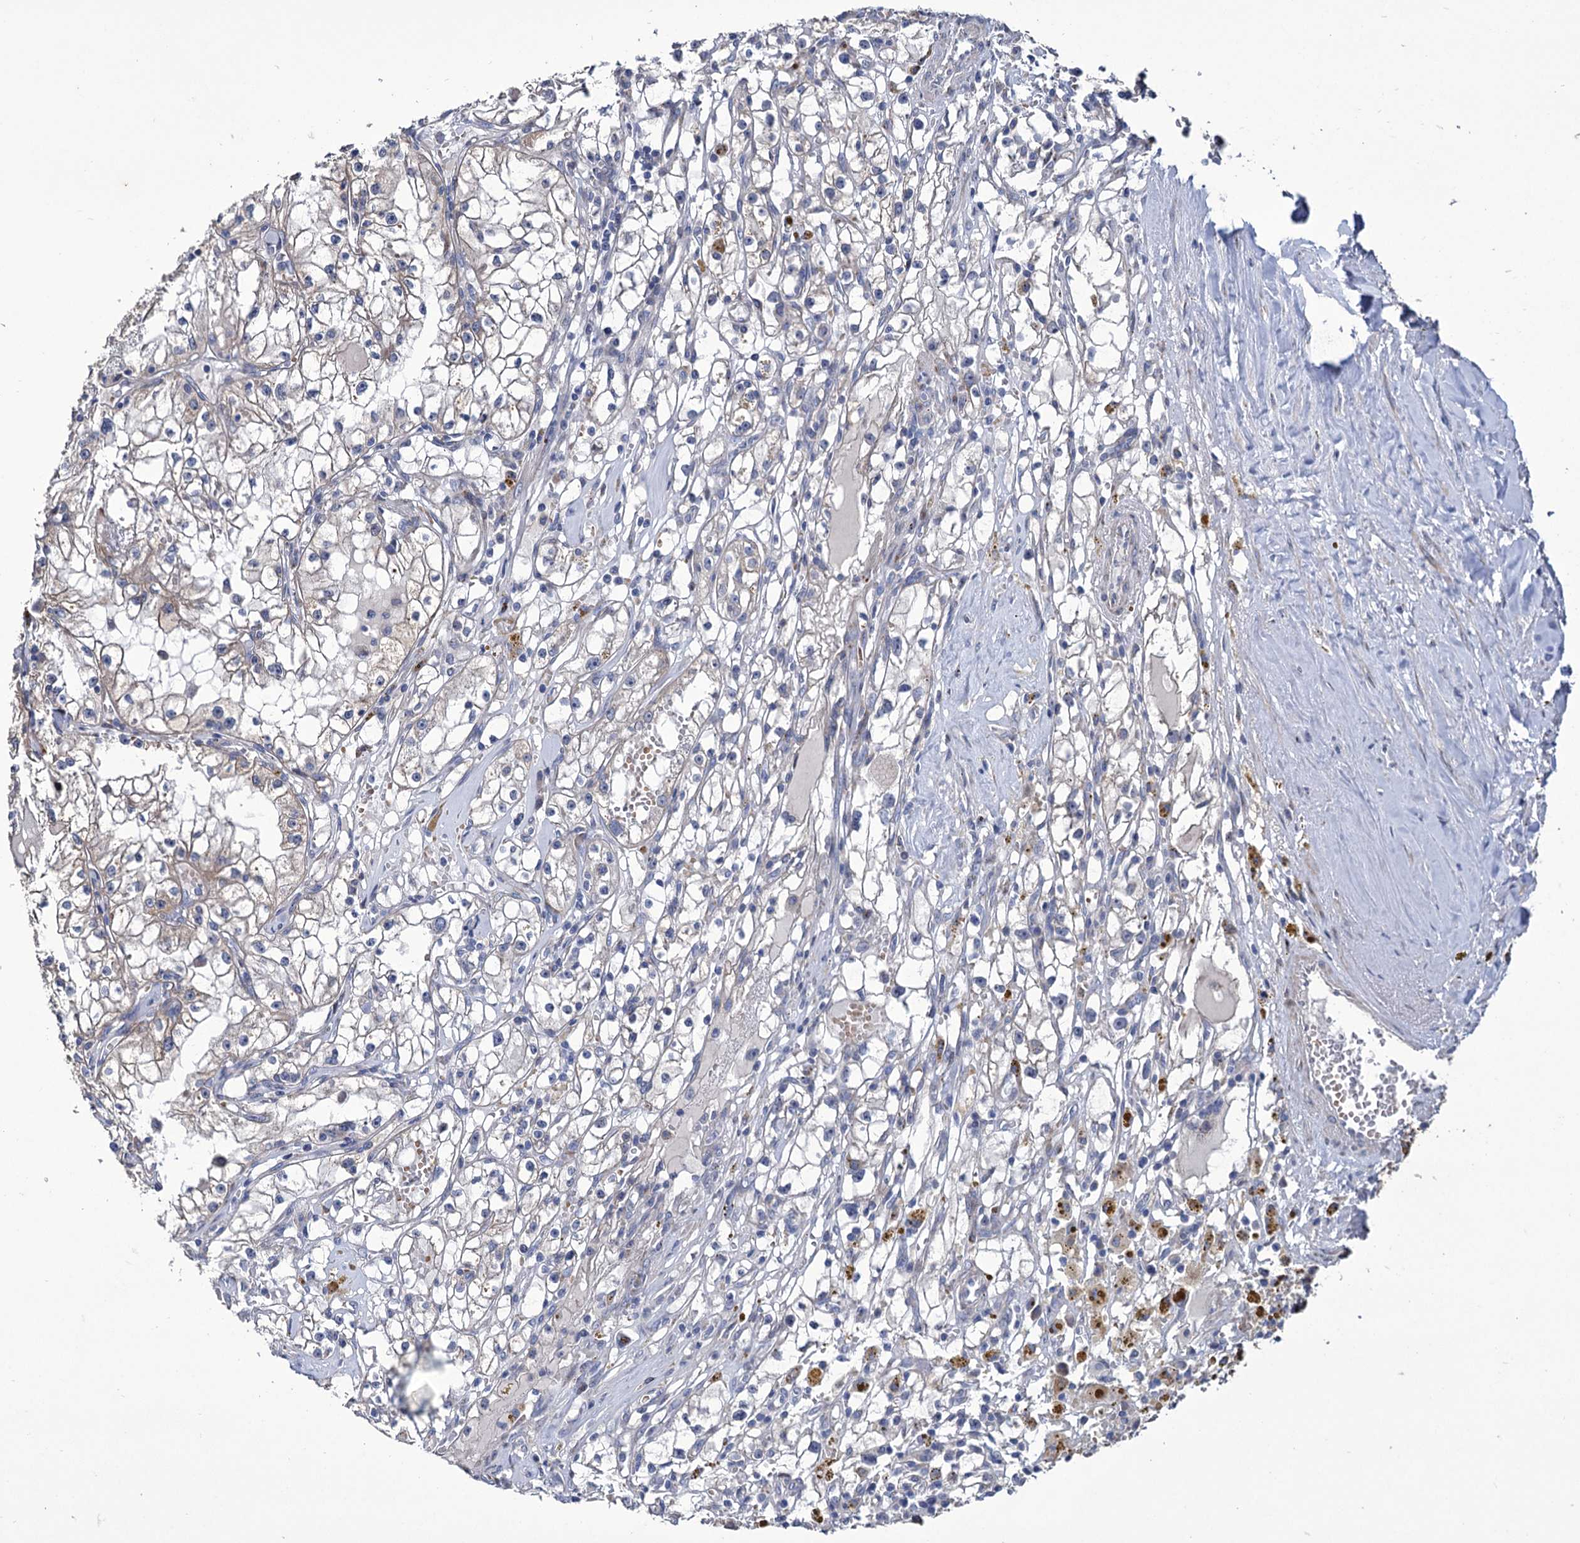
{"staining": {"intensity": "negative", "quantity": "none", "location": "none"}, "tissue": "renal cancer", "cell_type": "Tumor cells", "image_type": "cancer", "snomed": [{"axis": "morphology", "description": "Adenocarcinoma, NOS"}, {"axis": "topography", "description": "Kidney"}], "caption": "This is a photomicrograph of immunohistochemistry (IHC) staining of renal adenocarcinoma, which shows no expression in tumor cells.", "gene": "TUBGCP5", "patient": {"sex": "male", "age": 56}}